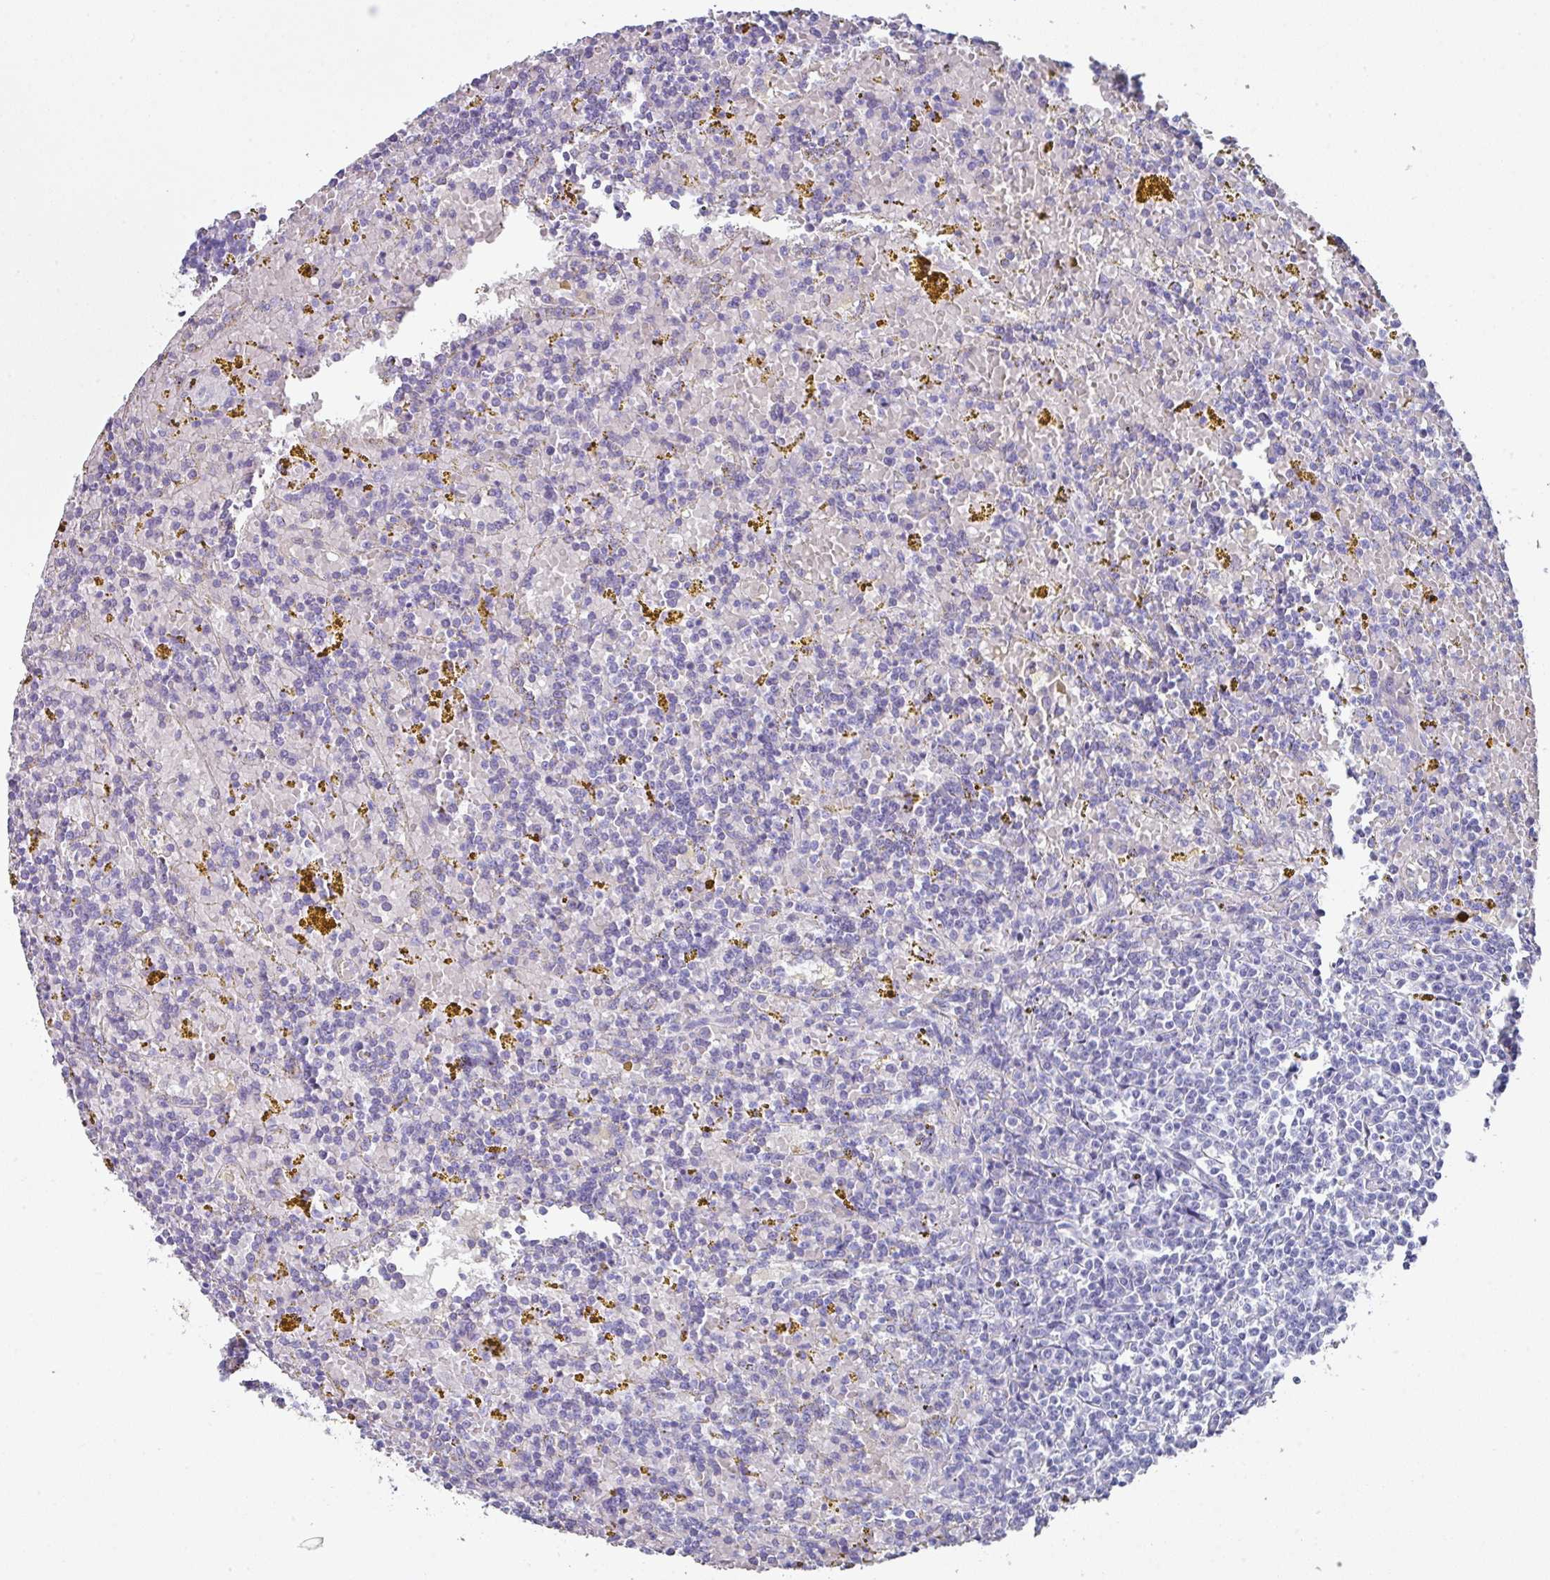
{"staining": {"intensity": "negative", "quantity": "none", "location": "none"}, "tissue": "lymphoma", "cell_type": "Tumor cells", "image_type": "cancer", "snomed": [{"axis": "morphology", "description": "Malignant lymphoma, non-Hodgkin's type, Low grade"}, {"axis": "topography", "description": "Spleen"}, {"axis": "topography", "description": "Lymph node"}], "caption": "This image is of malignant lymphoma, non-Hodgkin's type (low-grade) stained with immunohistochemistry (IHC) to label a protein in brown with the nuclei are counter-stained blue. There is no expression in tumor cells.", "gene": "PEX10", "patient": {"sex": "female", "age": 66}}